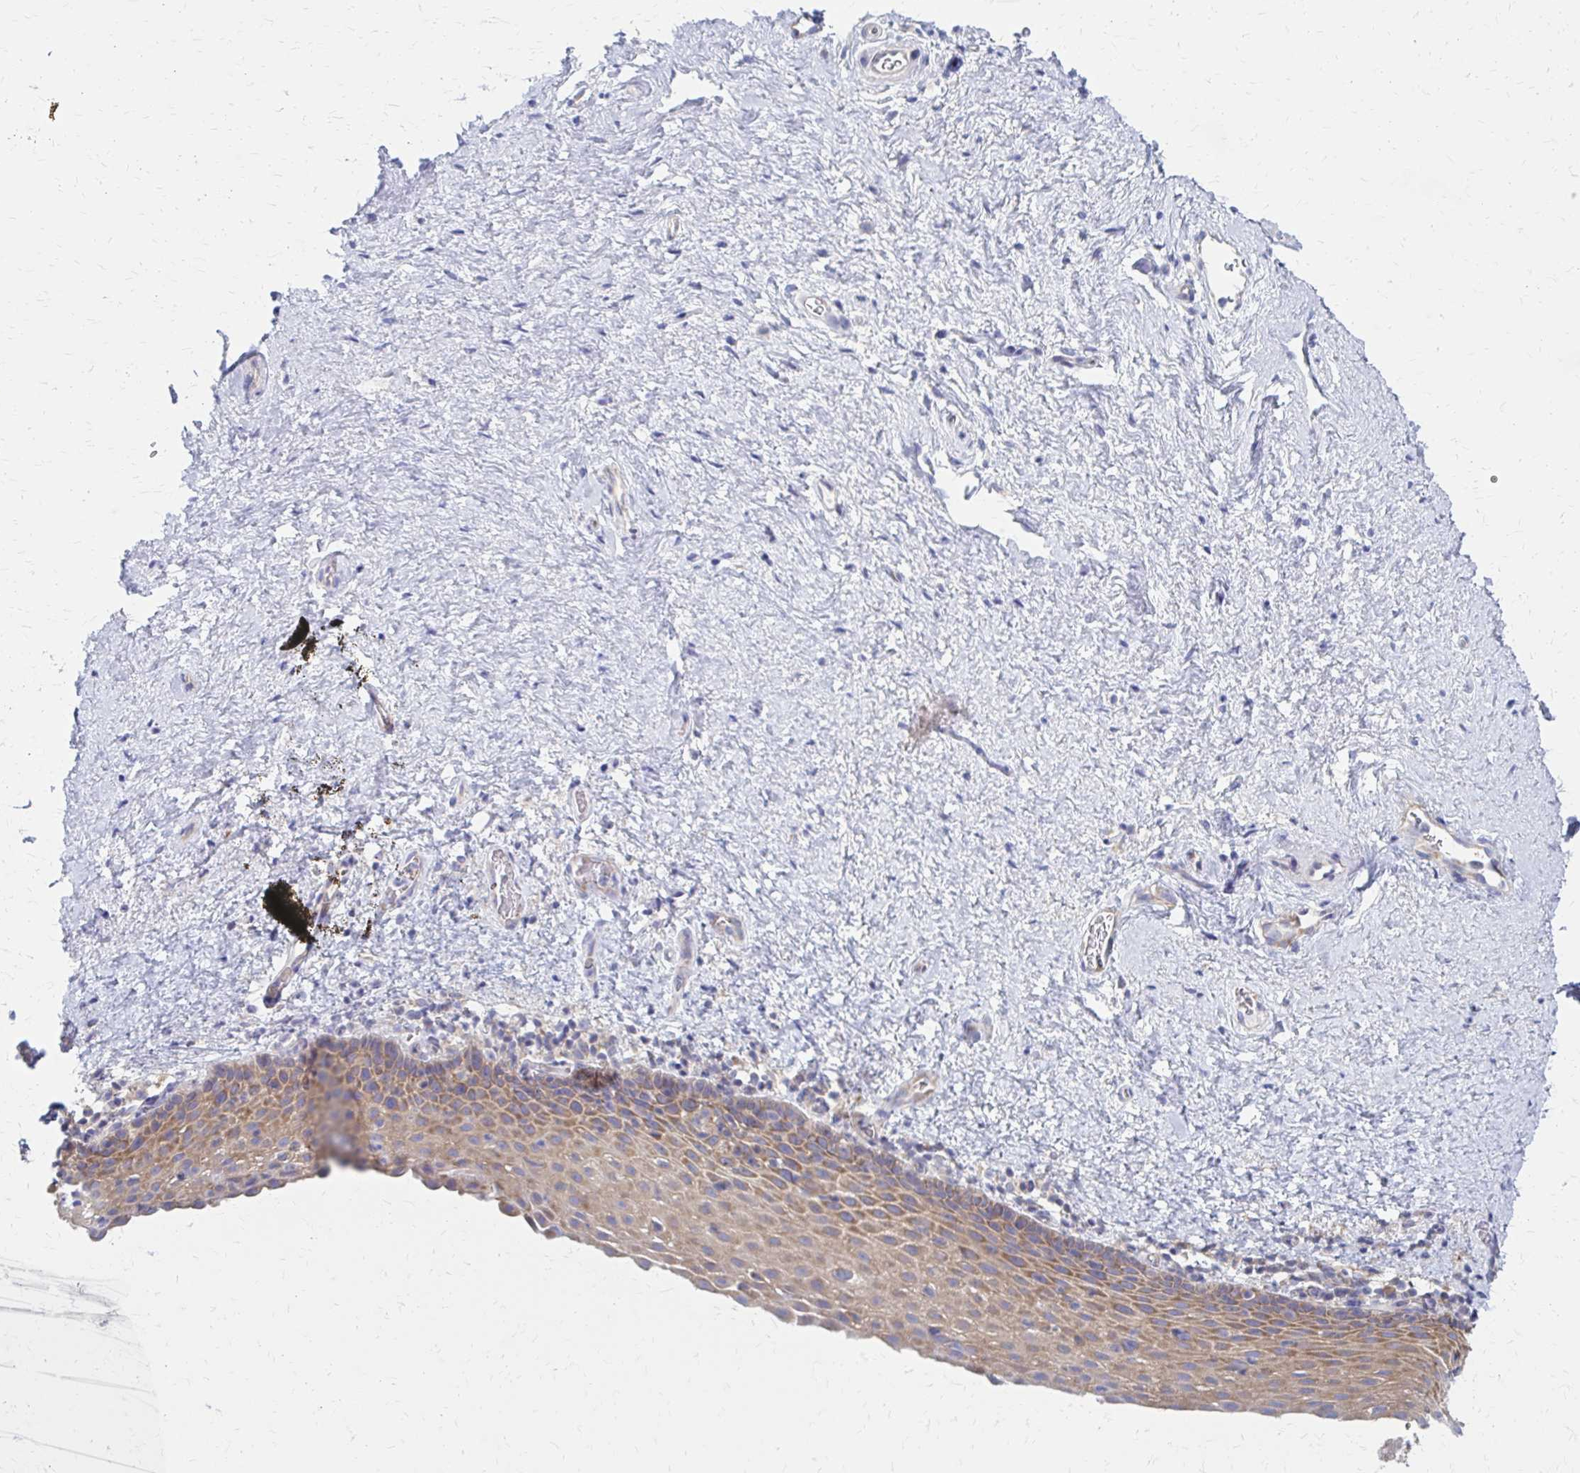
{"staining": {"intensity": "moderate", "quantity": "25%-75%", "location": "cytoplasmic/membranous"}, "tissue": "vagina", "cell_type": "Squamous epithelial cells", "image_type": "normal", "snomed": [{"axis": "morphology", "description": "Normal tissue, NOS"}, {"axis": "topography", "description": "Vagina"}], "caption": "About 25%-75% of squamous epithelial cells in unremarkable vagina show moderate cytoplasmic/membranous protein staining as visualized by brown immunohistochemical staining.", "gene": "RPL27A", "patient": {"sex": "female", "age": 61}}